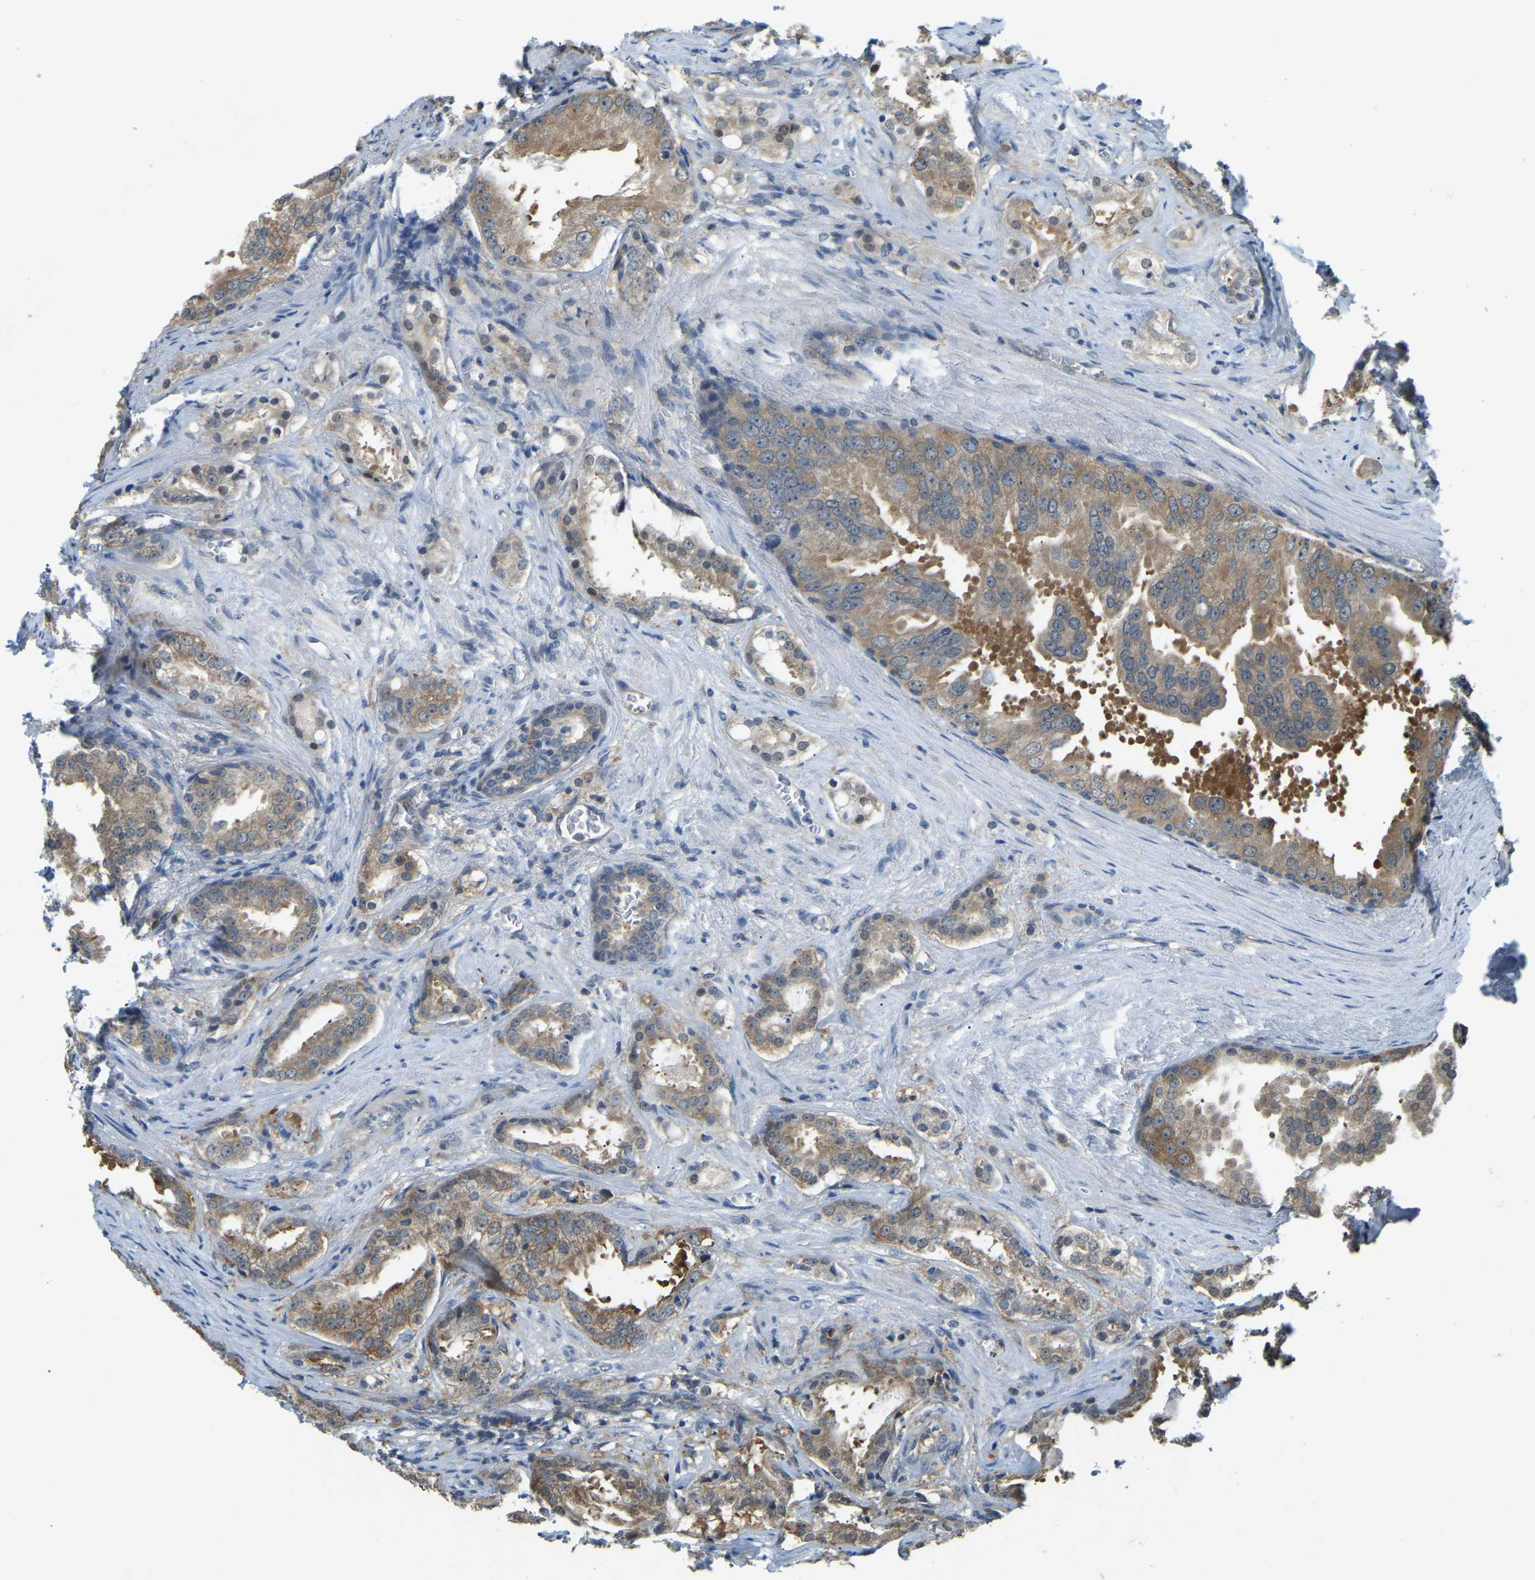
{"staining": {"intensity": "moderate", "quantity": ">75%", "location": "cytoplasmic/membranous"}, "tissue": "prostate cancer", "cell_type": "Tumor cells", "image_type": "cancer", "snomed": [{"axis": "morphology", "description": "Adenocarcinoma, High grade"}, {"axis": "topography", "description": "Prostate"}], "caption": "IHC micrograph of neoplastic tissue: human prostate cancer stained using immunohistochemistry exhibits medium levels of moderate protein expression localized specifically in the cytoplasmic/membranous of tumor cells, appearing as a cytoplasmic/membranous brown color.", "gene": "AHNAK", "patient": {"sex": "male", "age": 64}}